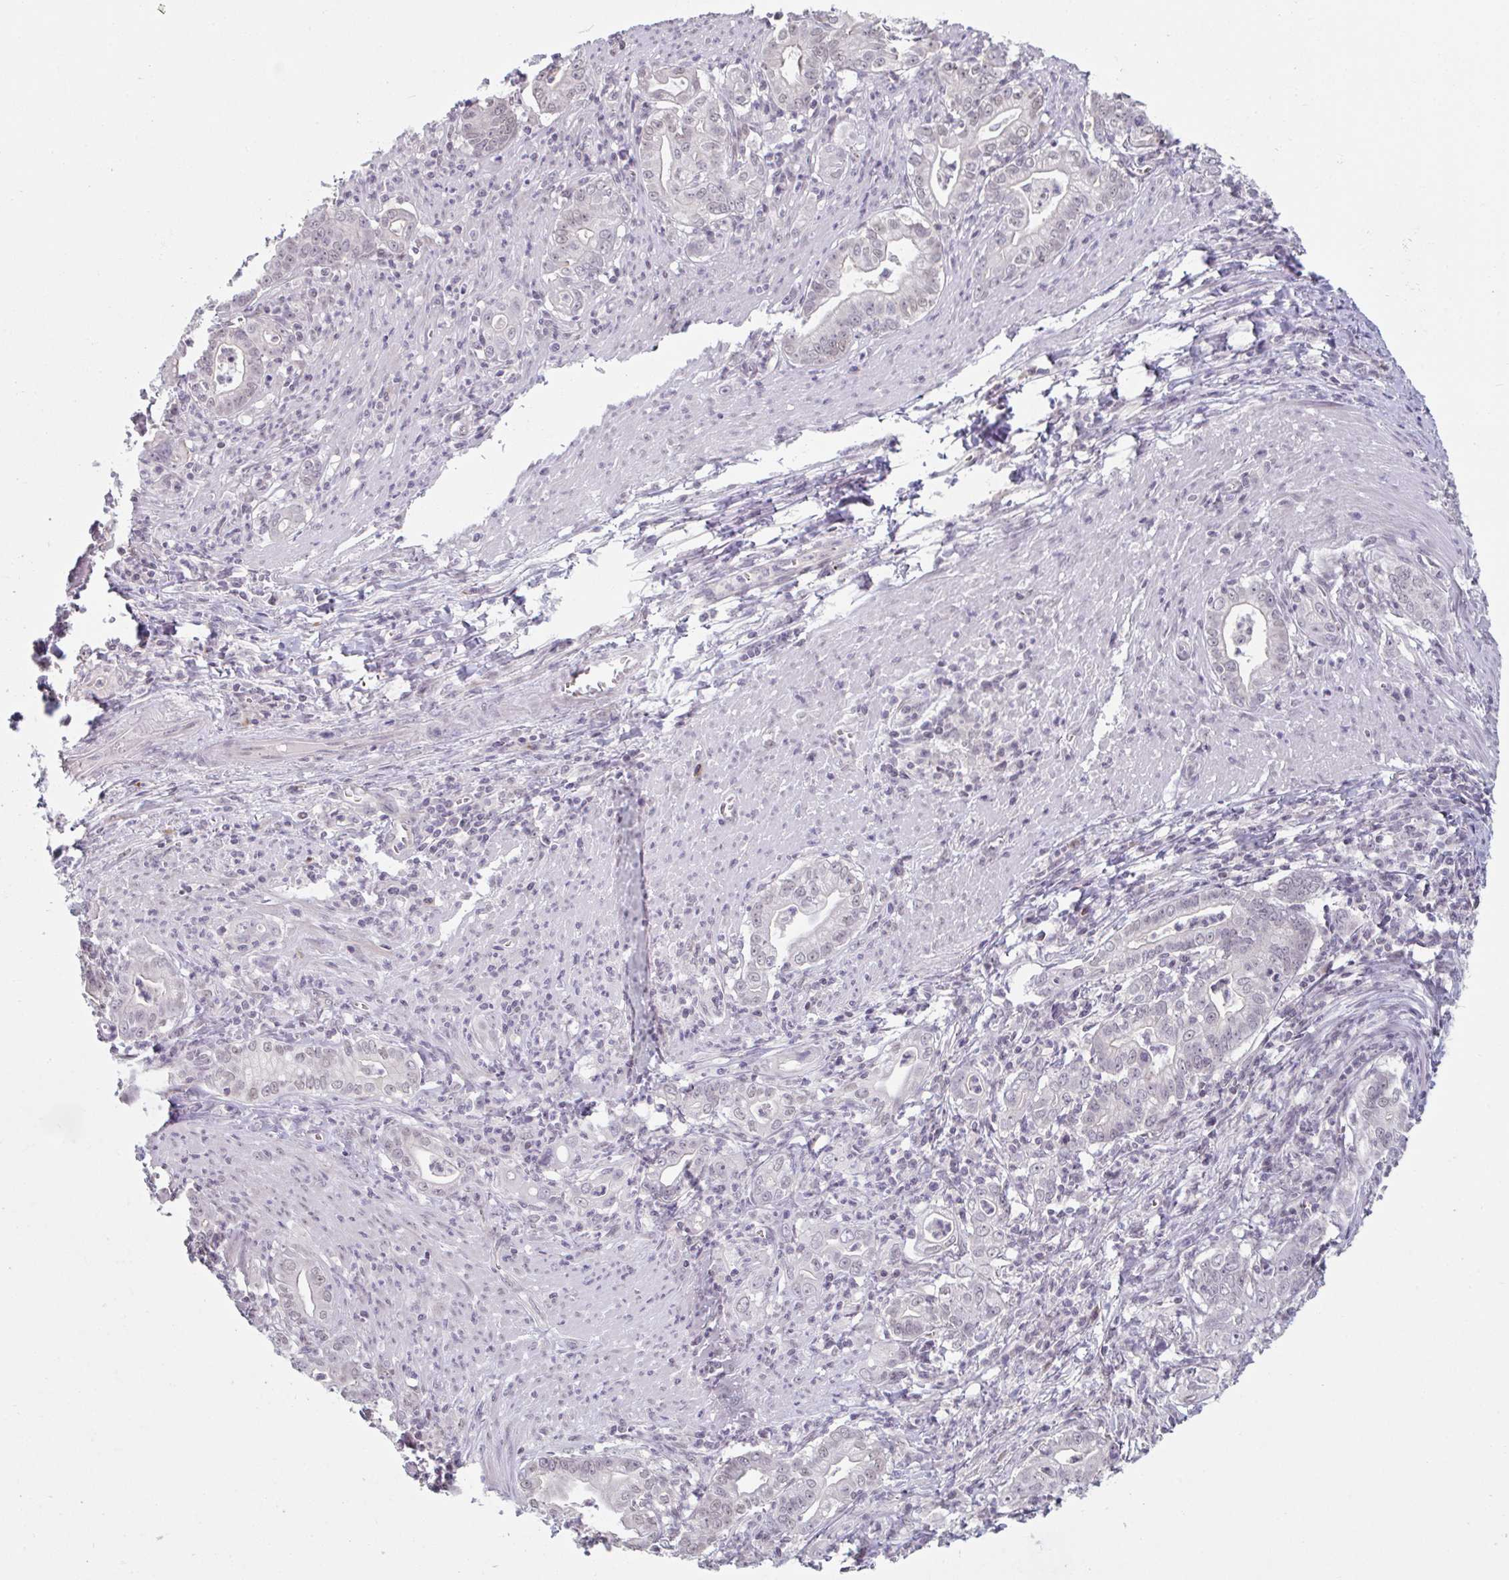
{"staining": {"intensity": "negative", "quantity": "none", "location": "none"}, "tissue": "stomach cancer", "cell_type": "Tumor cells", "image_type": "cancer", "snomed": [{"axis": "morphology", "description": "Adenocarcinoma, NOS"}, {"axis": "topography", "description": "Stomach, upper"}], "caption": "Human stomach cancer stained for a protein using IHC reveals no staining in tumor cells.", "gene": "ZNF214", "patient": {"sex": "female", "age": 79}}